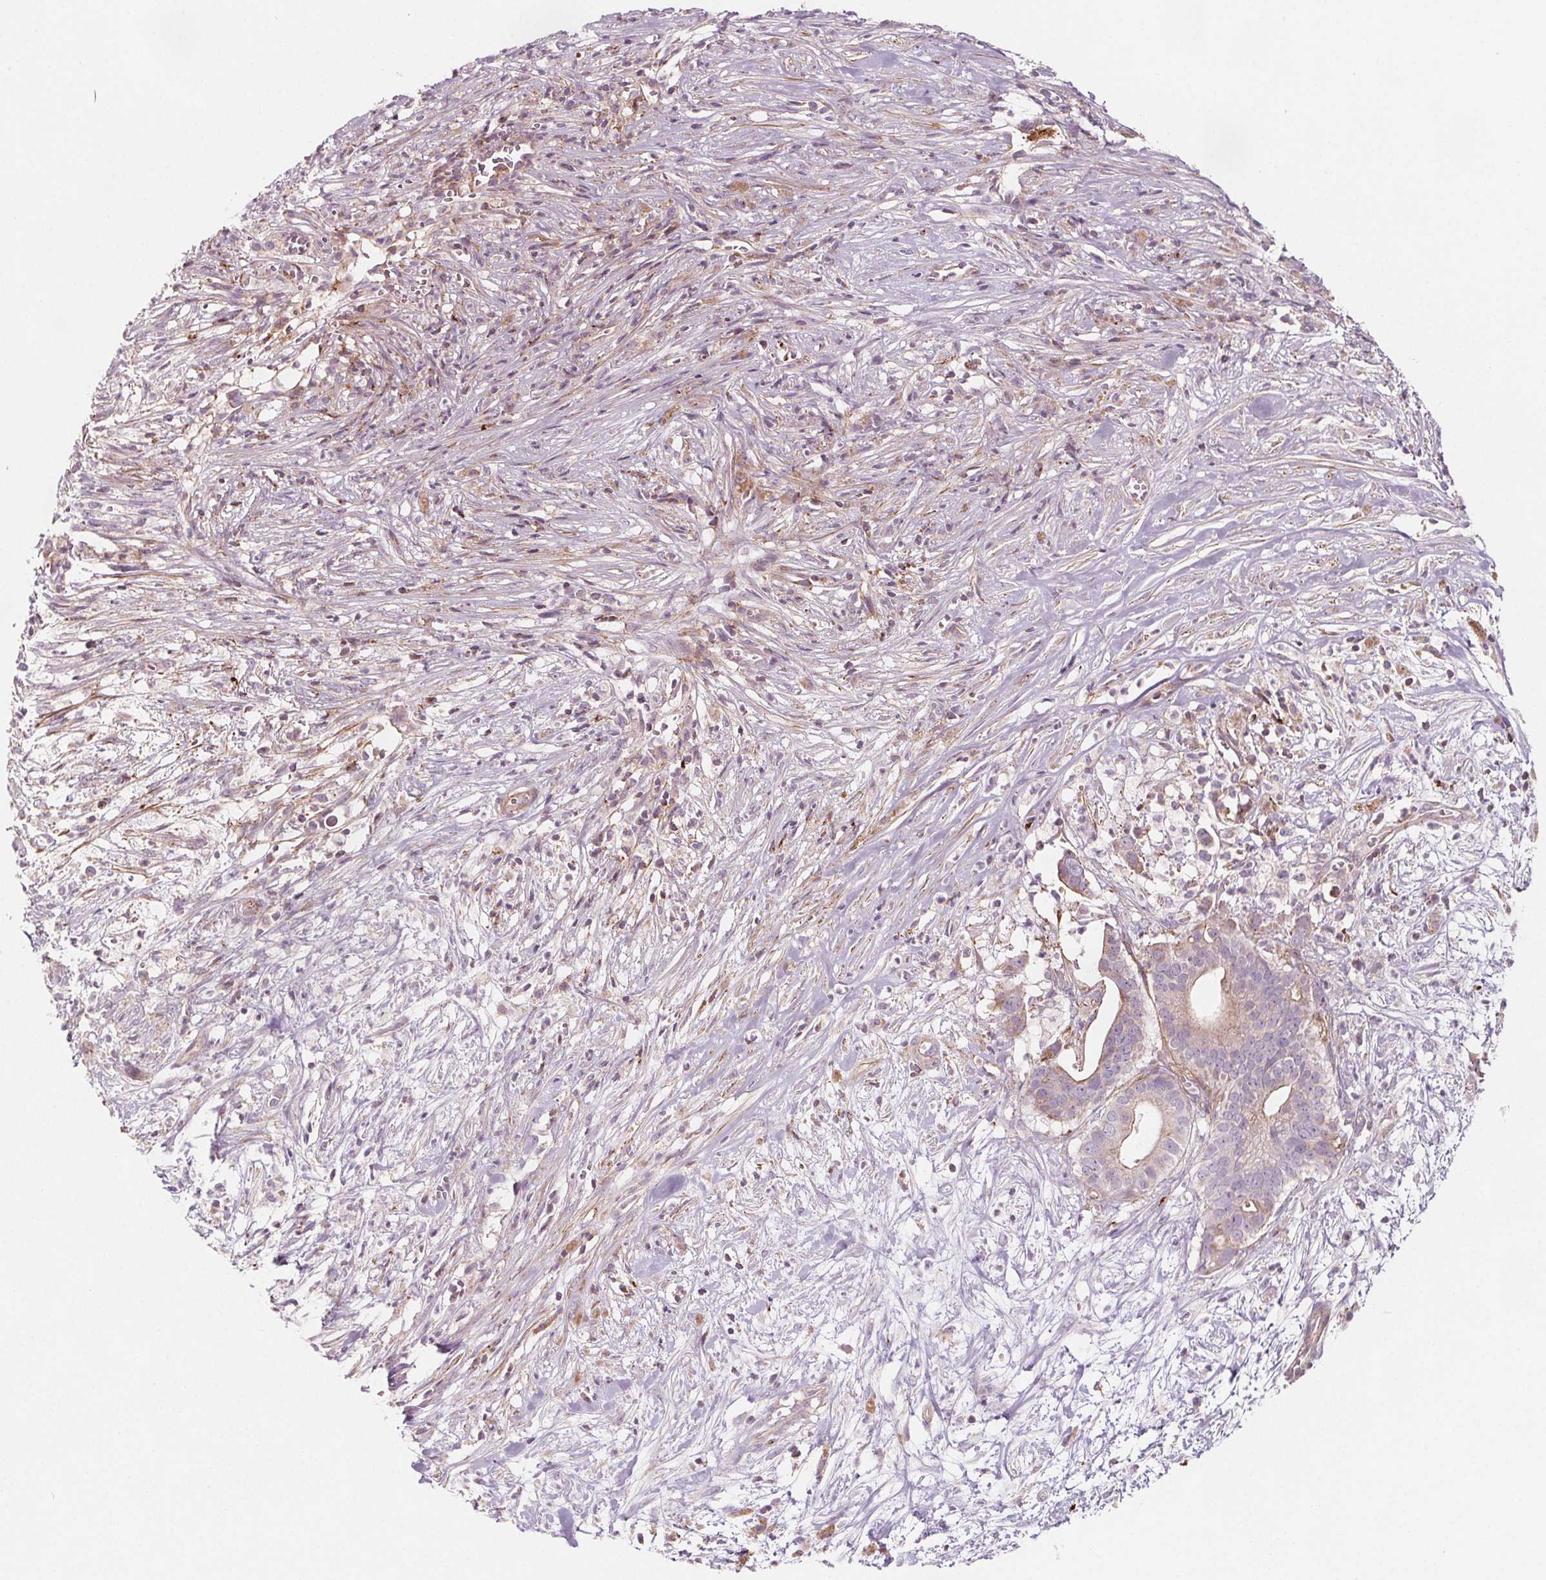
{"staining": {"intensity": "weak", "quantity": "25%-75%", "location": "cytoplasmic/membranous"}, "tissue": "pancreatic cancer", "cell_type": "Tumor cells", "image_type": "cancer", "snomed": [{"axis": "morphology", "description": "Adenocarcinoma, NOS"}, {"axis": "topography", "description": "Pancreas"}], "caption": "High-power microscopy captured an immunohistochemistry (IHC) micrograph of pancreatic cancer (adenocarcinoma), revealing weak cytoplasmic/membranous expression in about 25%-75% of tumor cells.", "gene": "ADAM33", "patient": {"sex": "male", "age": 61}}